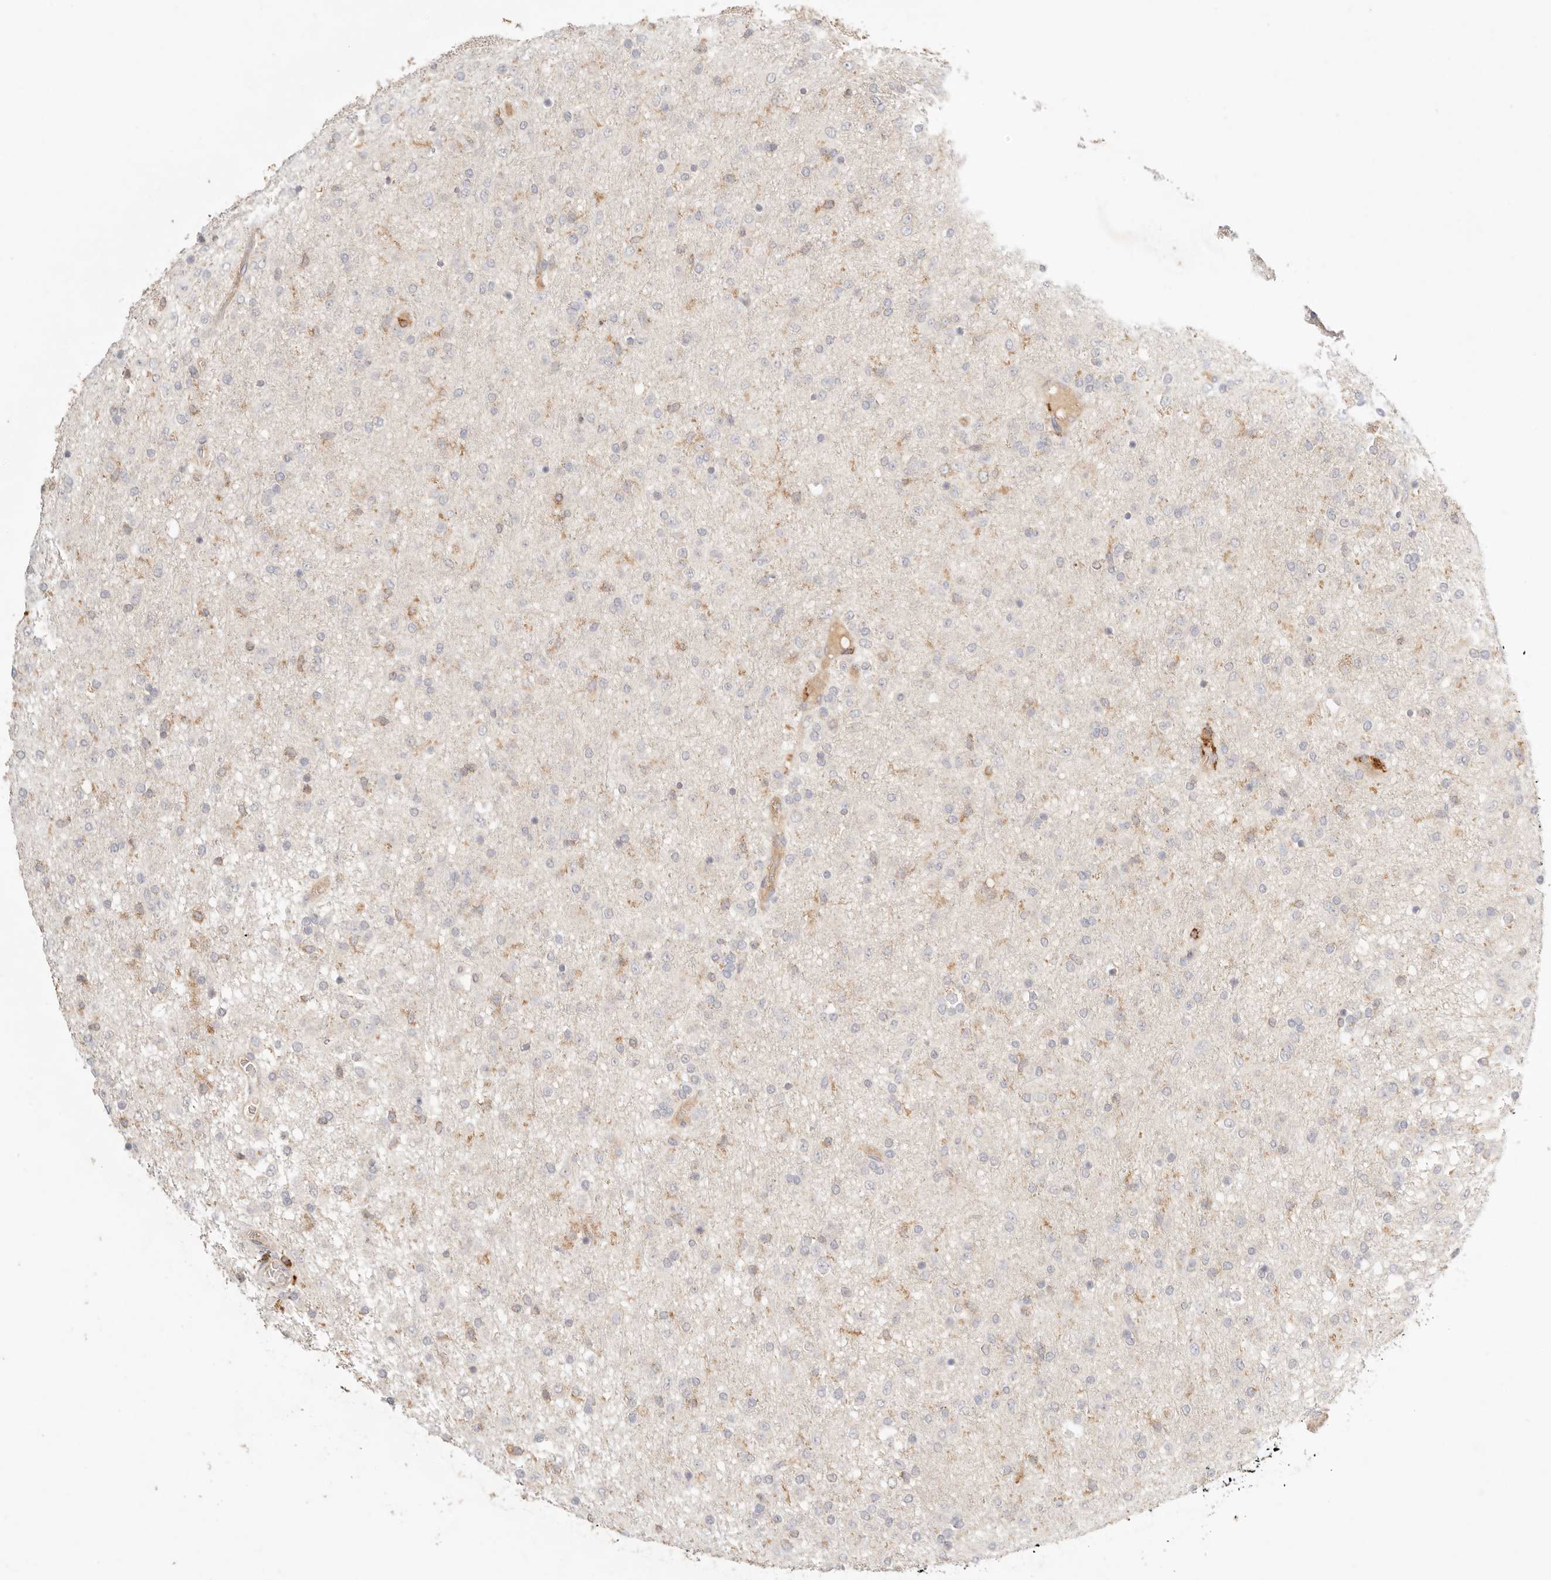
{"staining": {"intensity": "negative", "quantity": "none", "location": "none"}, "tissue": "glioma", "cell_type": "Tumor cells", "image_type": "cancer", "snomed": [{"axis": "morphology", "description": "Glioma, malignant, Low grade"}, {"axis": "topography", "description": "Brain"}], "caption": "DAB immunohistochemical staining of glioma displays no significant expression in tumor cells.", "gene": "HK2", "patient": {"sex": "male", "age": 65}}